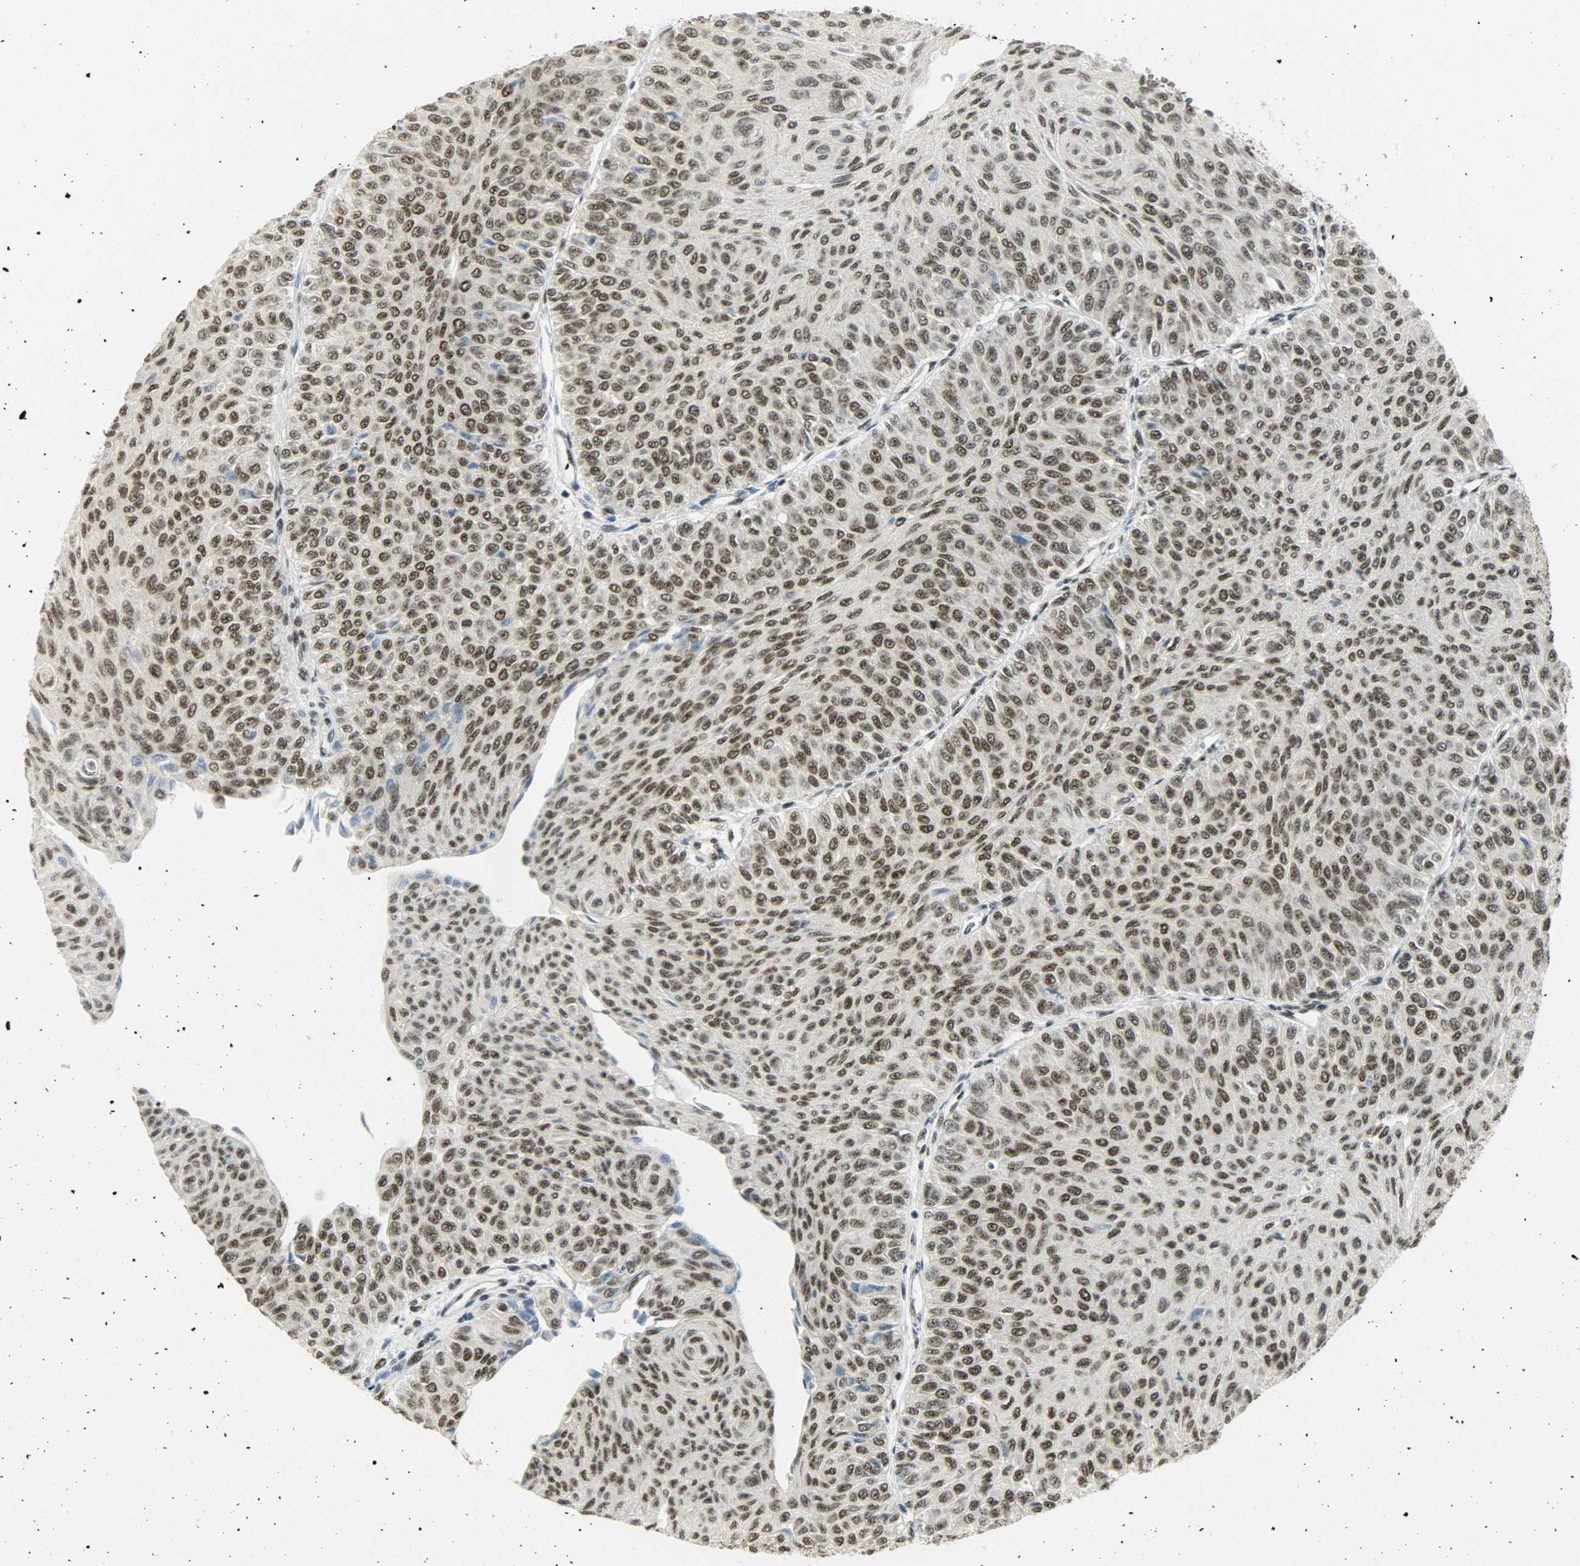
{"staining": {"intensity": "strong", "quantity": ">75%", "location": "nuclear"}, "tissue": "urothelial cancer", "cell_type": "Tumor cells", "image_type": "cancer", "snomed": [{"axis": "morphology", "description": "Urothelial carcinoma, Low grade"}, {"axis": "topography", "description": "Urinary bladder"}], "caption": "Protein staining of urothelial cancer tissue displays strong nuclear staining in approximately >75% of tumor cells.", "gene": "SUGP1", "patient": {"sex": "male", "age": 78}}